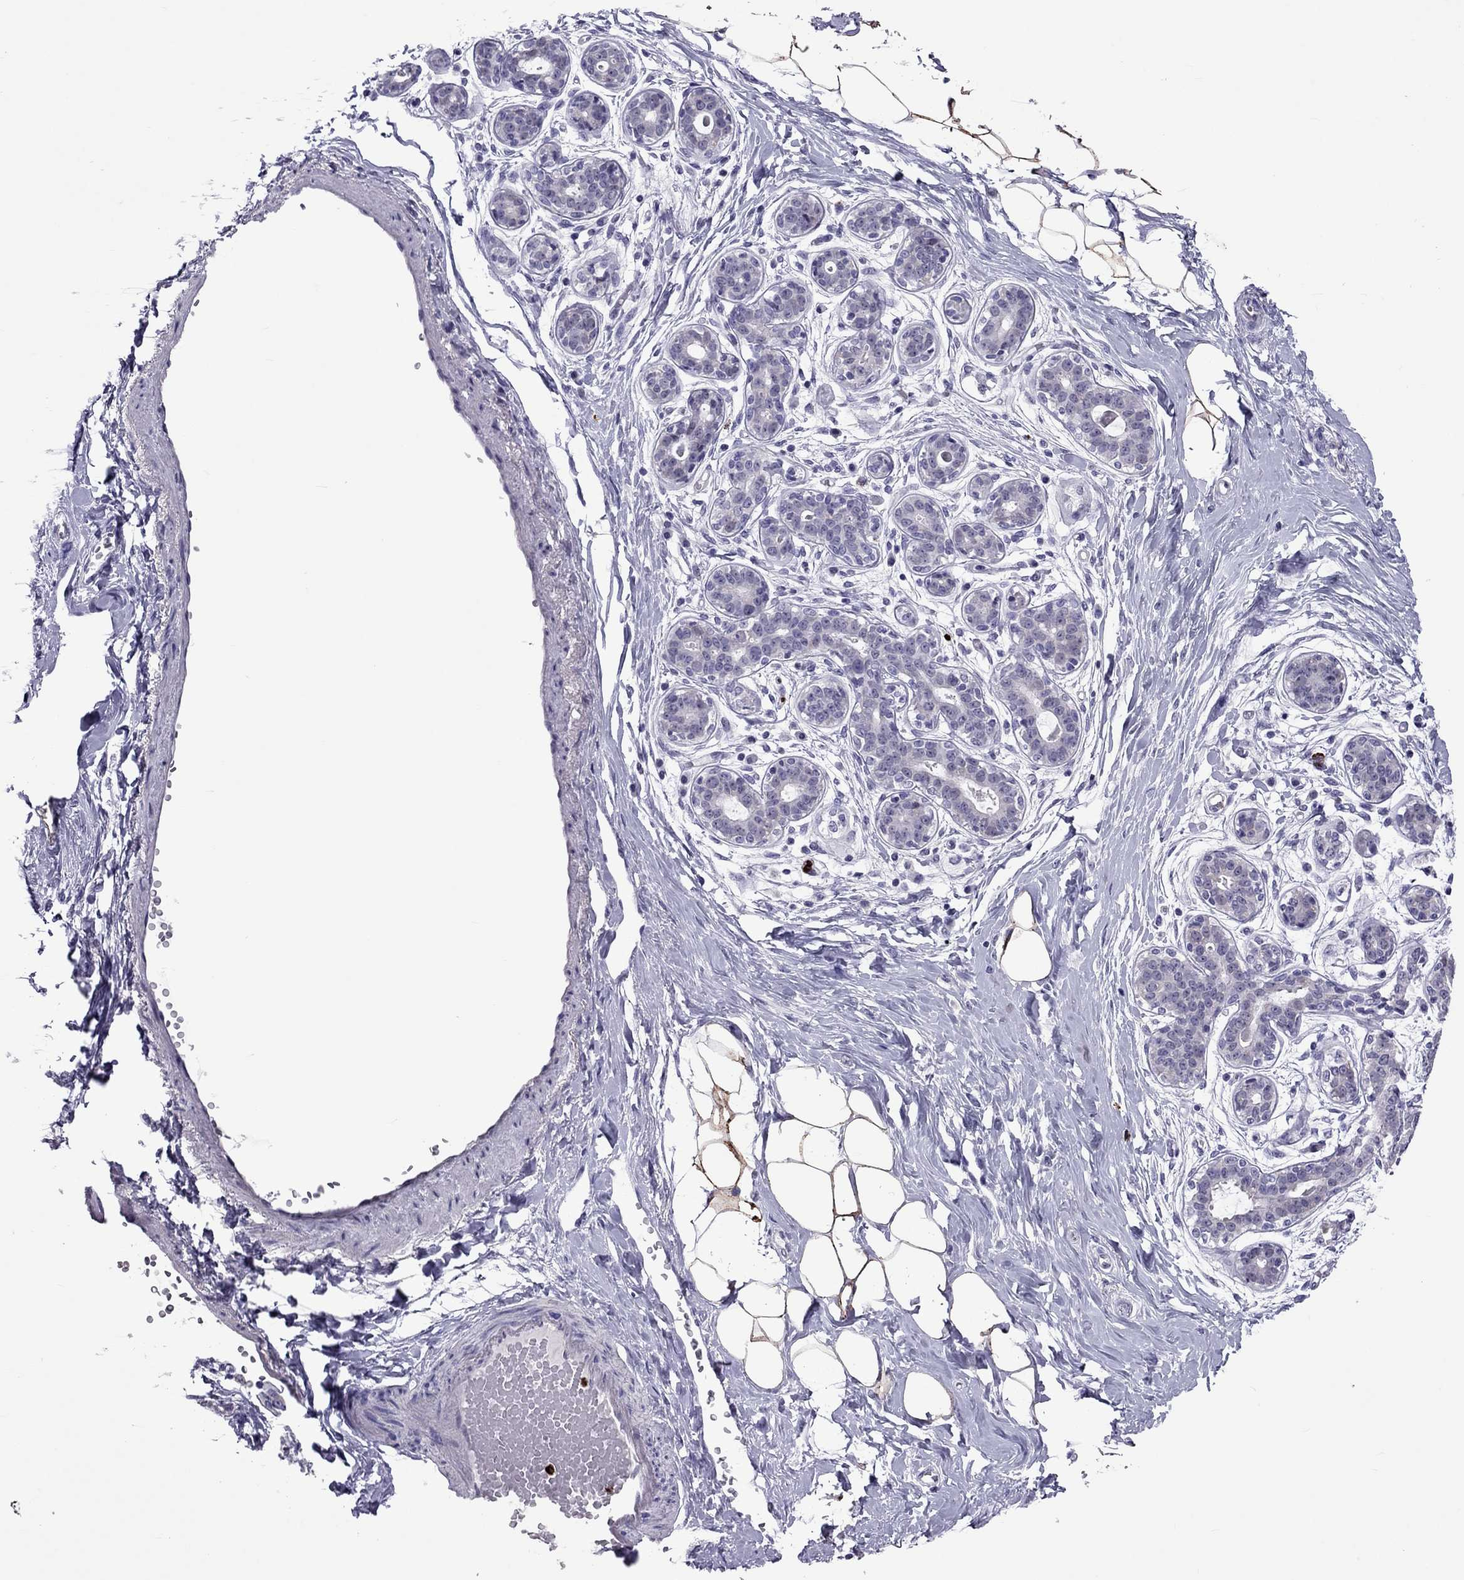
{"staining": {"intensity": "weak", "quantity": "<25%", "location": "cytoplasmic/membranous"}, "tissue": "breast", "cell_type": "Adipocytes", "image_type": "normal", "snomed": [{"axis": "morphology", "description": "Normal tissue, NOS"}, {"axis": "topography", "description": "Skin"}, {"axis": "topography", "description": "Breast"}], "caption": "IHC histopathology image of normal breast: breast stained with DAB reveals no significant protein positivity in adipocytes. (DAB IHC with hematoxylin counter stain).", "gene": "CCL27", "patient": {"sex": "female", "age": 43}}